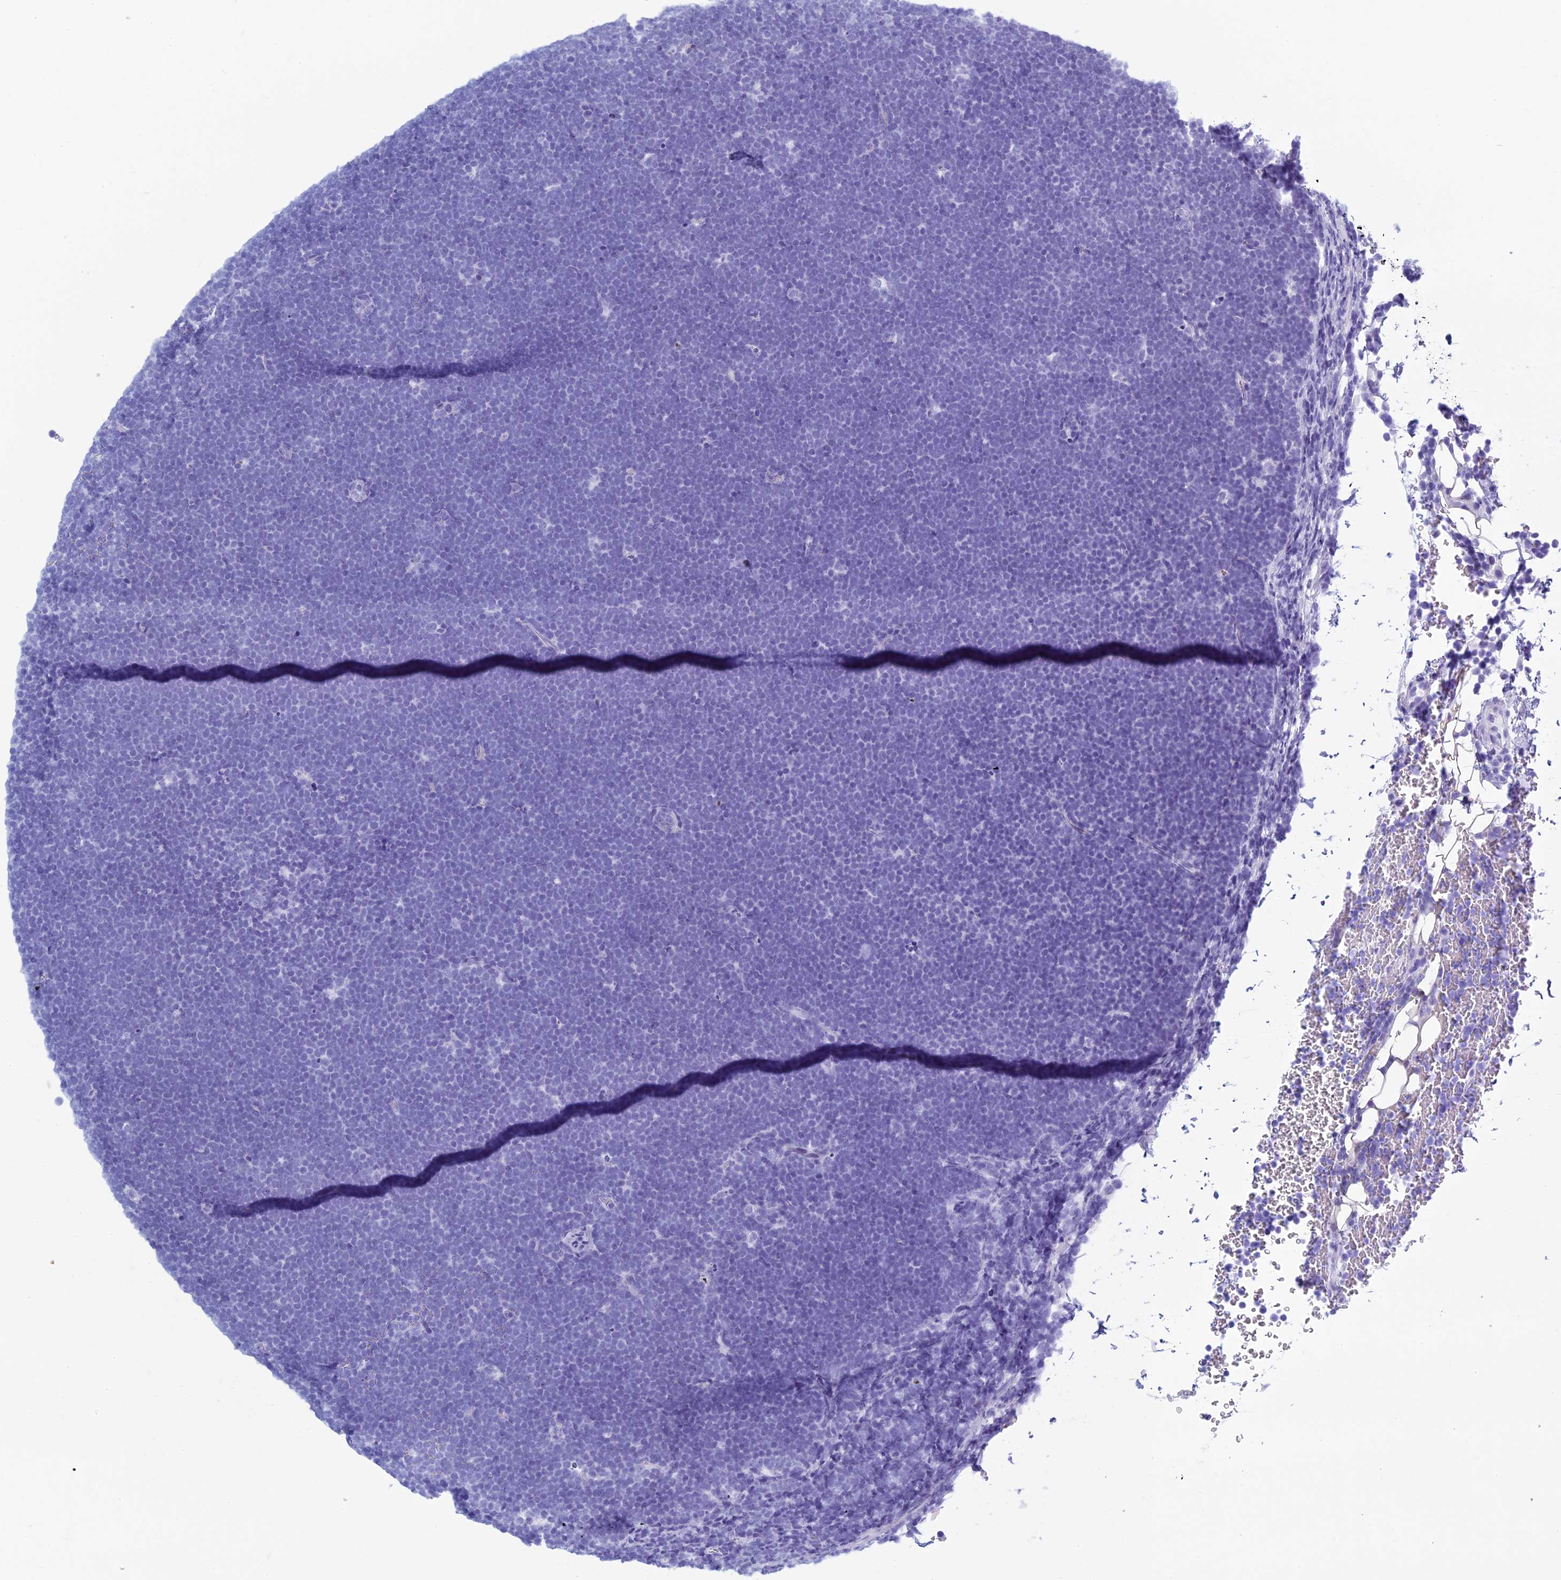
{"staining": {"intensity": "negative", "quantity": "none", "location": "none"}, "tissue": "lymphoma", "cell_type": "Tumor cells", "image_type": "cancer", "snomed": [{"axis": "morphology", "description": "Malignant lymphoma, non-Hodgkin's type, High grade"}, {"axis": "topography", "description": "Lymph node"}], "caption": "DAB immunohistochemical staining of lymphoma demonstrates no significant staining in tumor cells. The staining is performed using DAB (3,3'-diaminobenzidine) brown chromogen with nuclei counter-stained in using hematoxylin.", "gene": "KCTD21", "patient": {"sex": "male", "age": 13}}